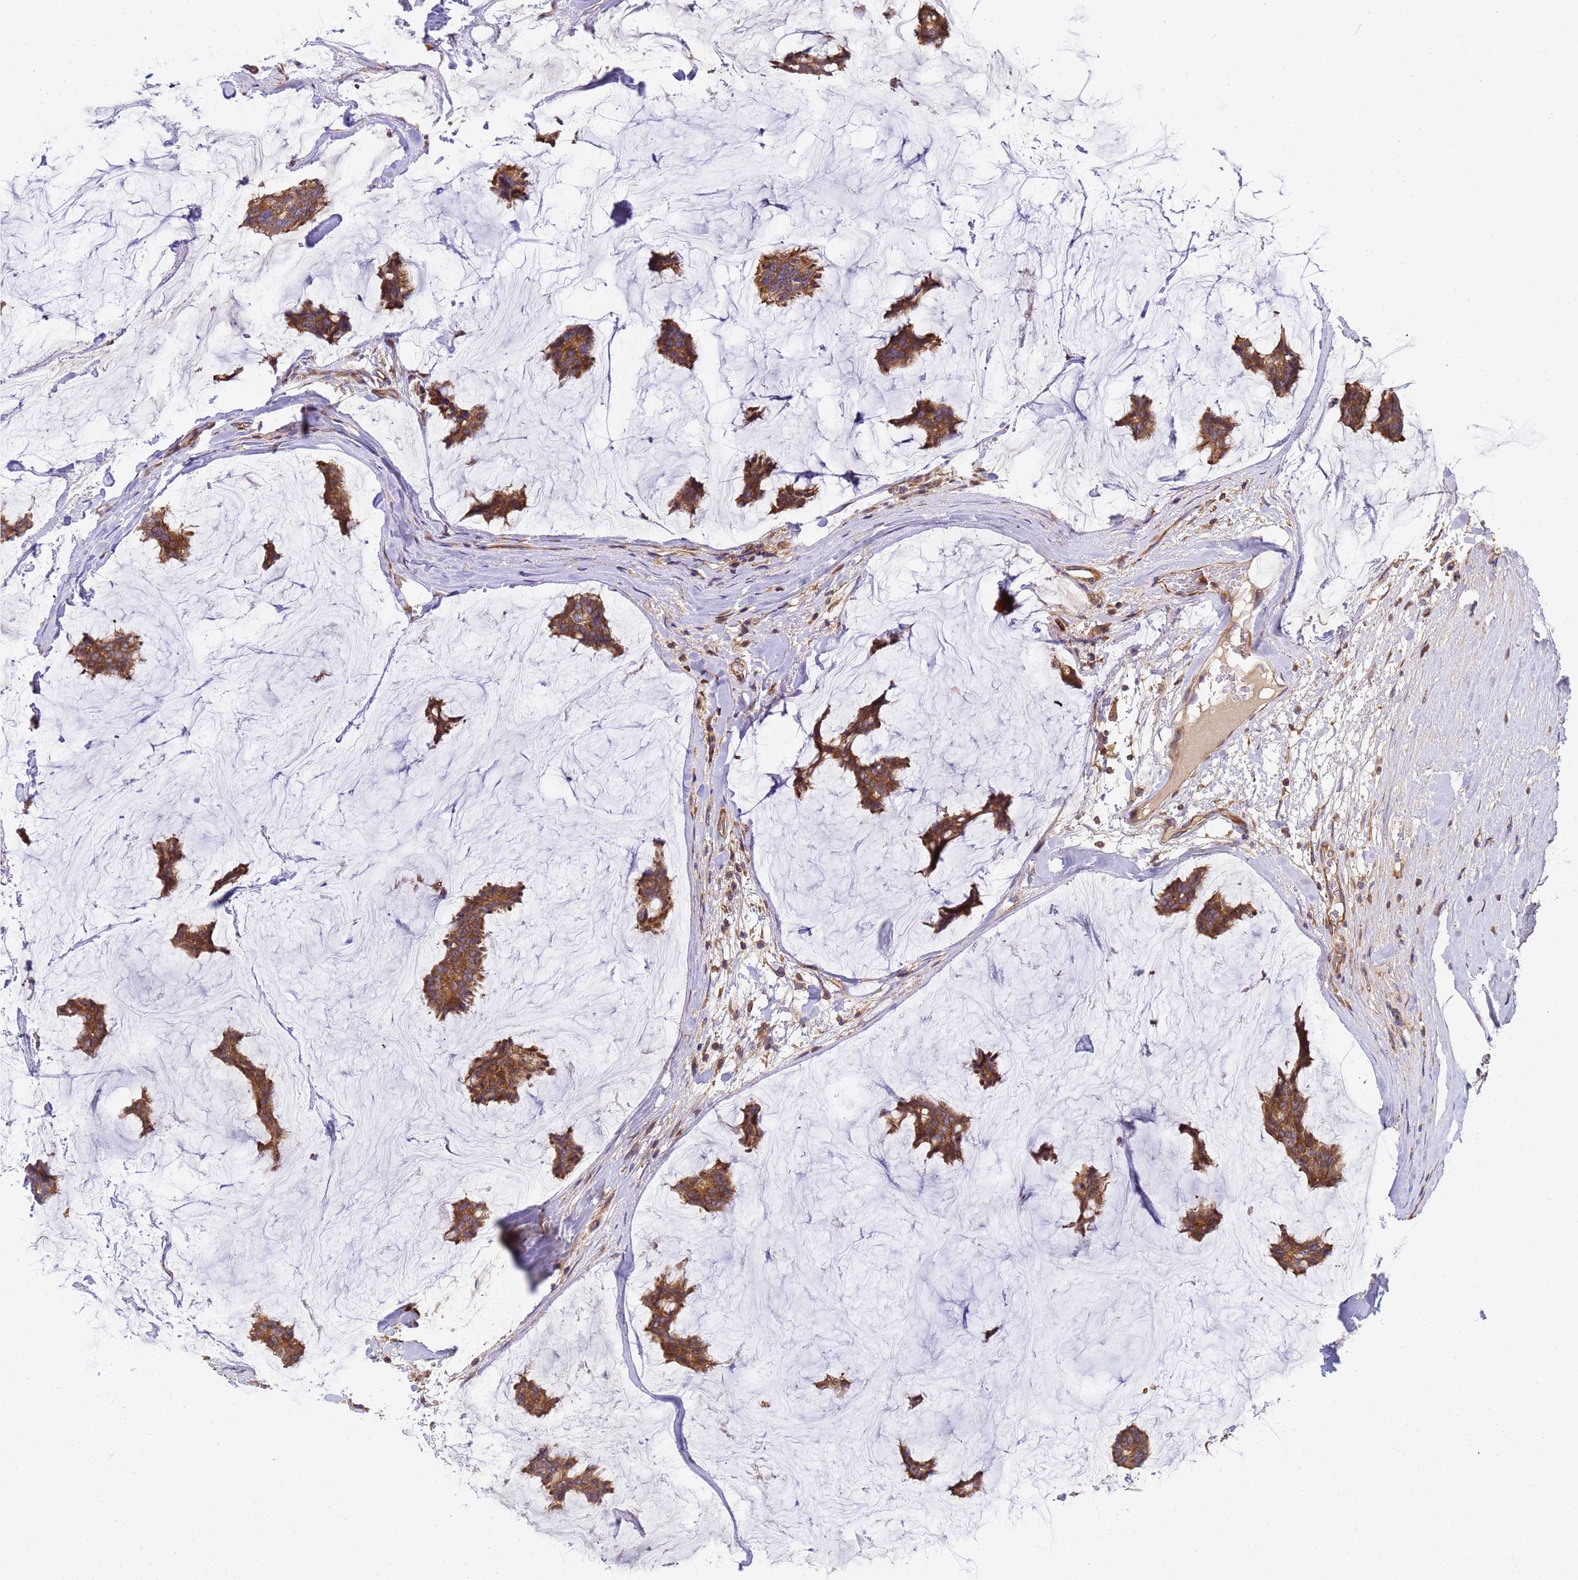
{"staining": {"intensity": "moderate", "quantity": ">75%", "location": "cytoplasmic/membranous"}, "tissue": "breast cancer", "cell_type": "Tumor cells", "image_type": "cancer", "snomed": [{"axis": "morphology", "description": "Duct carcinoma"}, {"axis": "topography", "description": "Breast"}], "caption": "A histopathology image of invasive ductal carcinoma (breast) stained for a protein reveals moderate cytoplasmic/membranous brown staining in tumor cells.", "gene": "BECN1", "patient": {"sex": "female", "age": 93}}